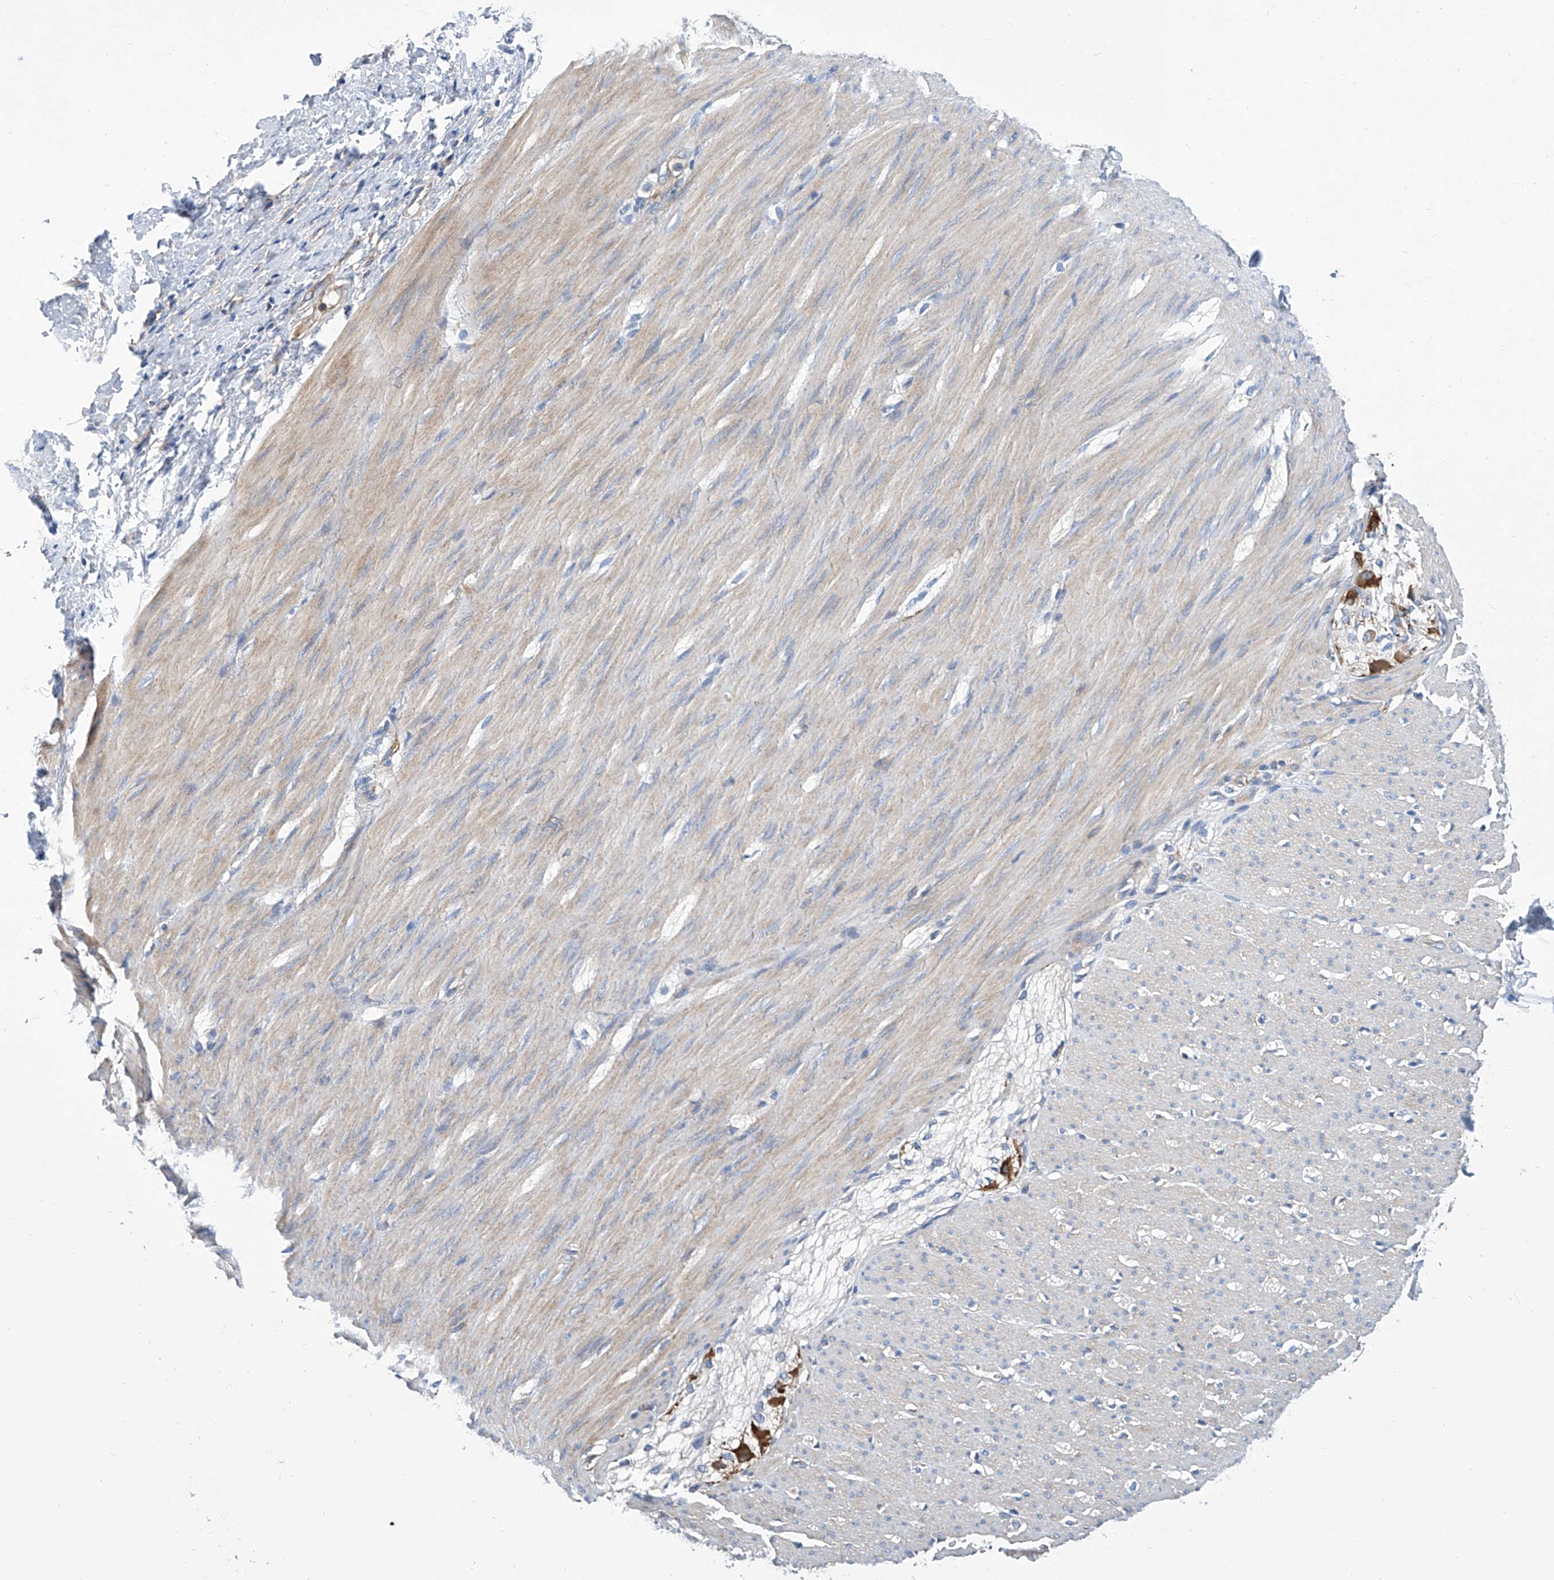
{"staining": {"intensity": "weak", "quantity": "<25%", "location": "cytoplasmic/membranous"}, "tissue": "smooth muscle", "cell_type": "Smooth muscle cells", "image_type": "normal", "snomed": [{"axis": "morphology", "description": "Normal tissue, NOS"}, {"axis": "morphology", "description": "Adenocarcinoma, NOS"}, {"axis": "topography", "description": "Colon"}, {"axis": "topography", "description": "Peripheral nerve tissue"}], "caption": "Smooth muscle cells show no significant positivity in normal smooth muscle.", "gene": "GPT", "patient": {"sex": "male", "age": 14}}